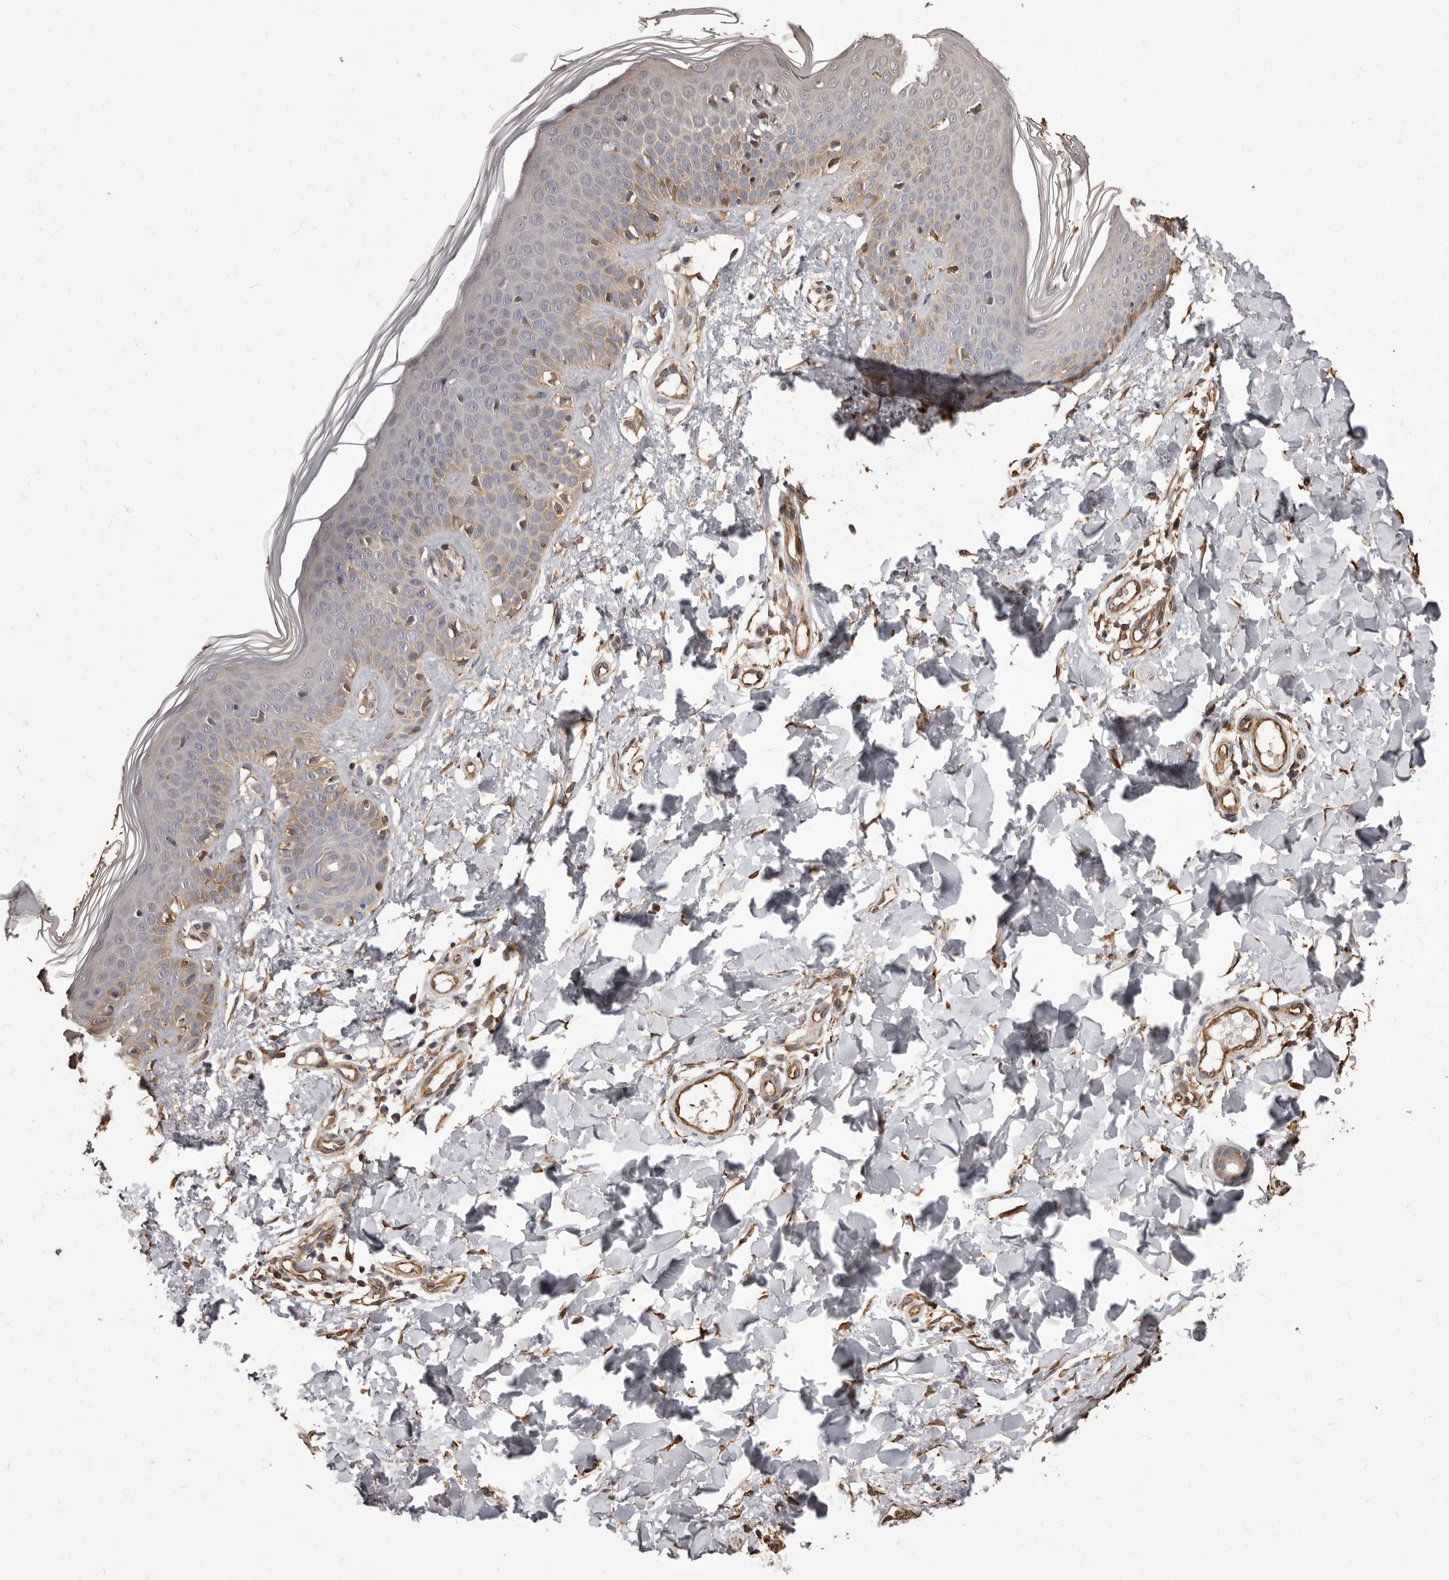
{"staining": {"intensity": "moderate", "quantity": ">75%", "location": "cytoplasmic/membranous"}, "tissue": "skin", "cell_type": "Fibroblasts", "image_type": "normal", "snomed": [{"axis": "morphology", "description": "Normal tissue, NOS"}, {"axis": "topography", "description": "Skin"}], "caption": "Fibroblasts exhibit medium levels of moderate cytoplasmic/membranous staining in about >75% of cells in unremarkable skin.", "gene": "ALPK1", "patient": {"sex": "male", "age": 37}}